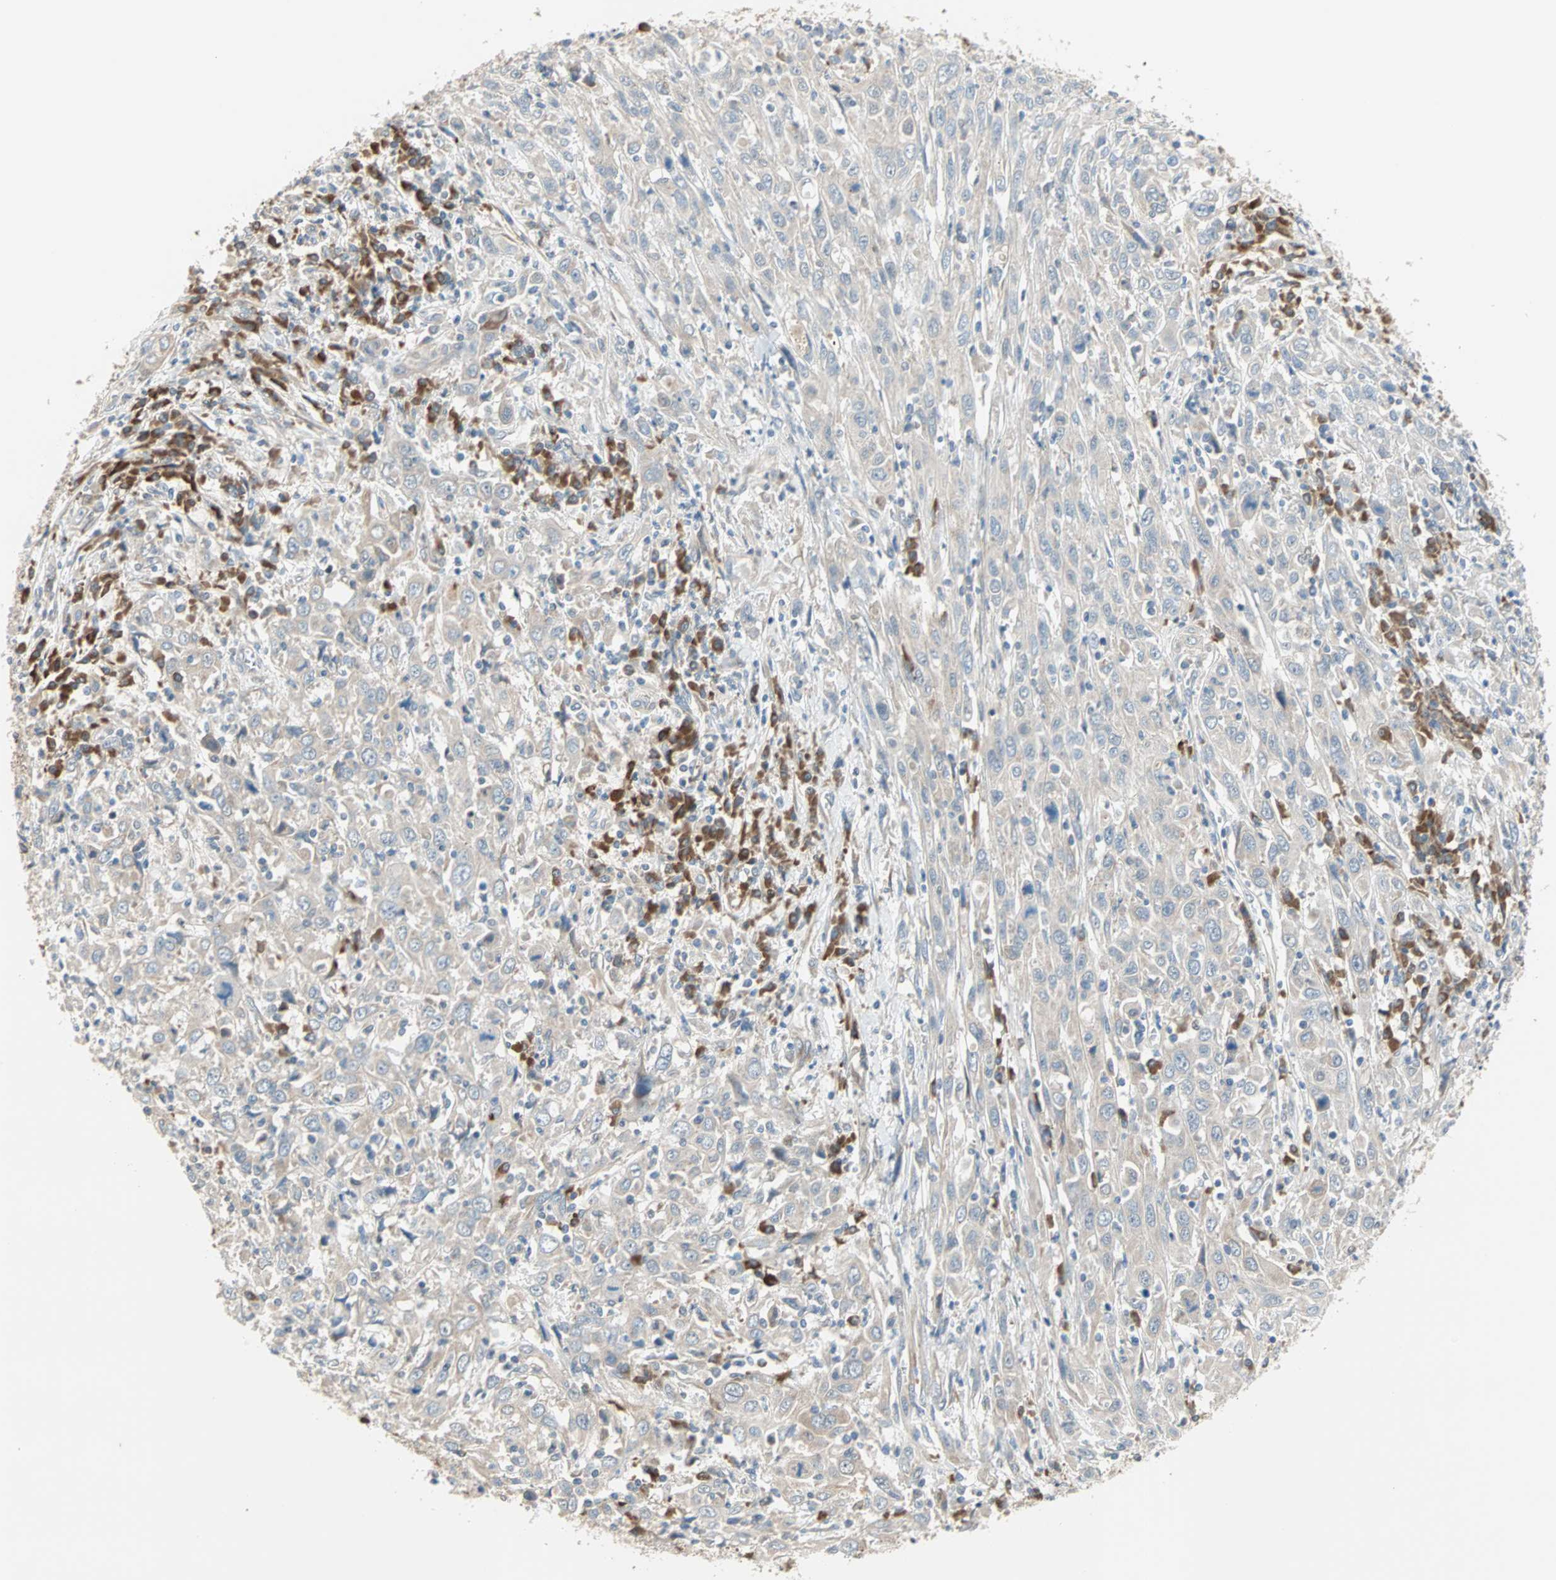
{"staining": {"intensity": "weak", "quantity": ">75%", "location": "cytoplasmic/membranous"}, "tissue": "cervical cancer", "cell_type": "Tumor cells", "image_type": "cancer", "snomed": [{"axis": "morphology", "description": "Squamous cell carcinoma, NOS"}, {"axis": "topography", "description": "Cervix"}], "caption": "Immunohistochemical staining of cervical cancer displays low levels of weak cytoplasmic/membranous staining in about >75% of tumor cells. (Brightfield microscopy of DAB IHC at high magnification).", "gene": "SAR1A", "patient": {"sex": "female", "age": 46}}